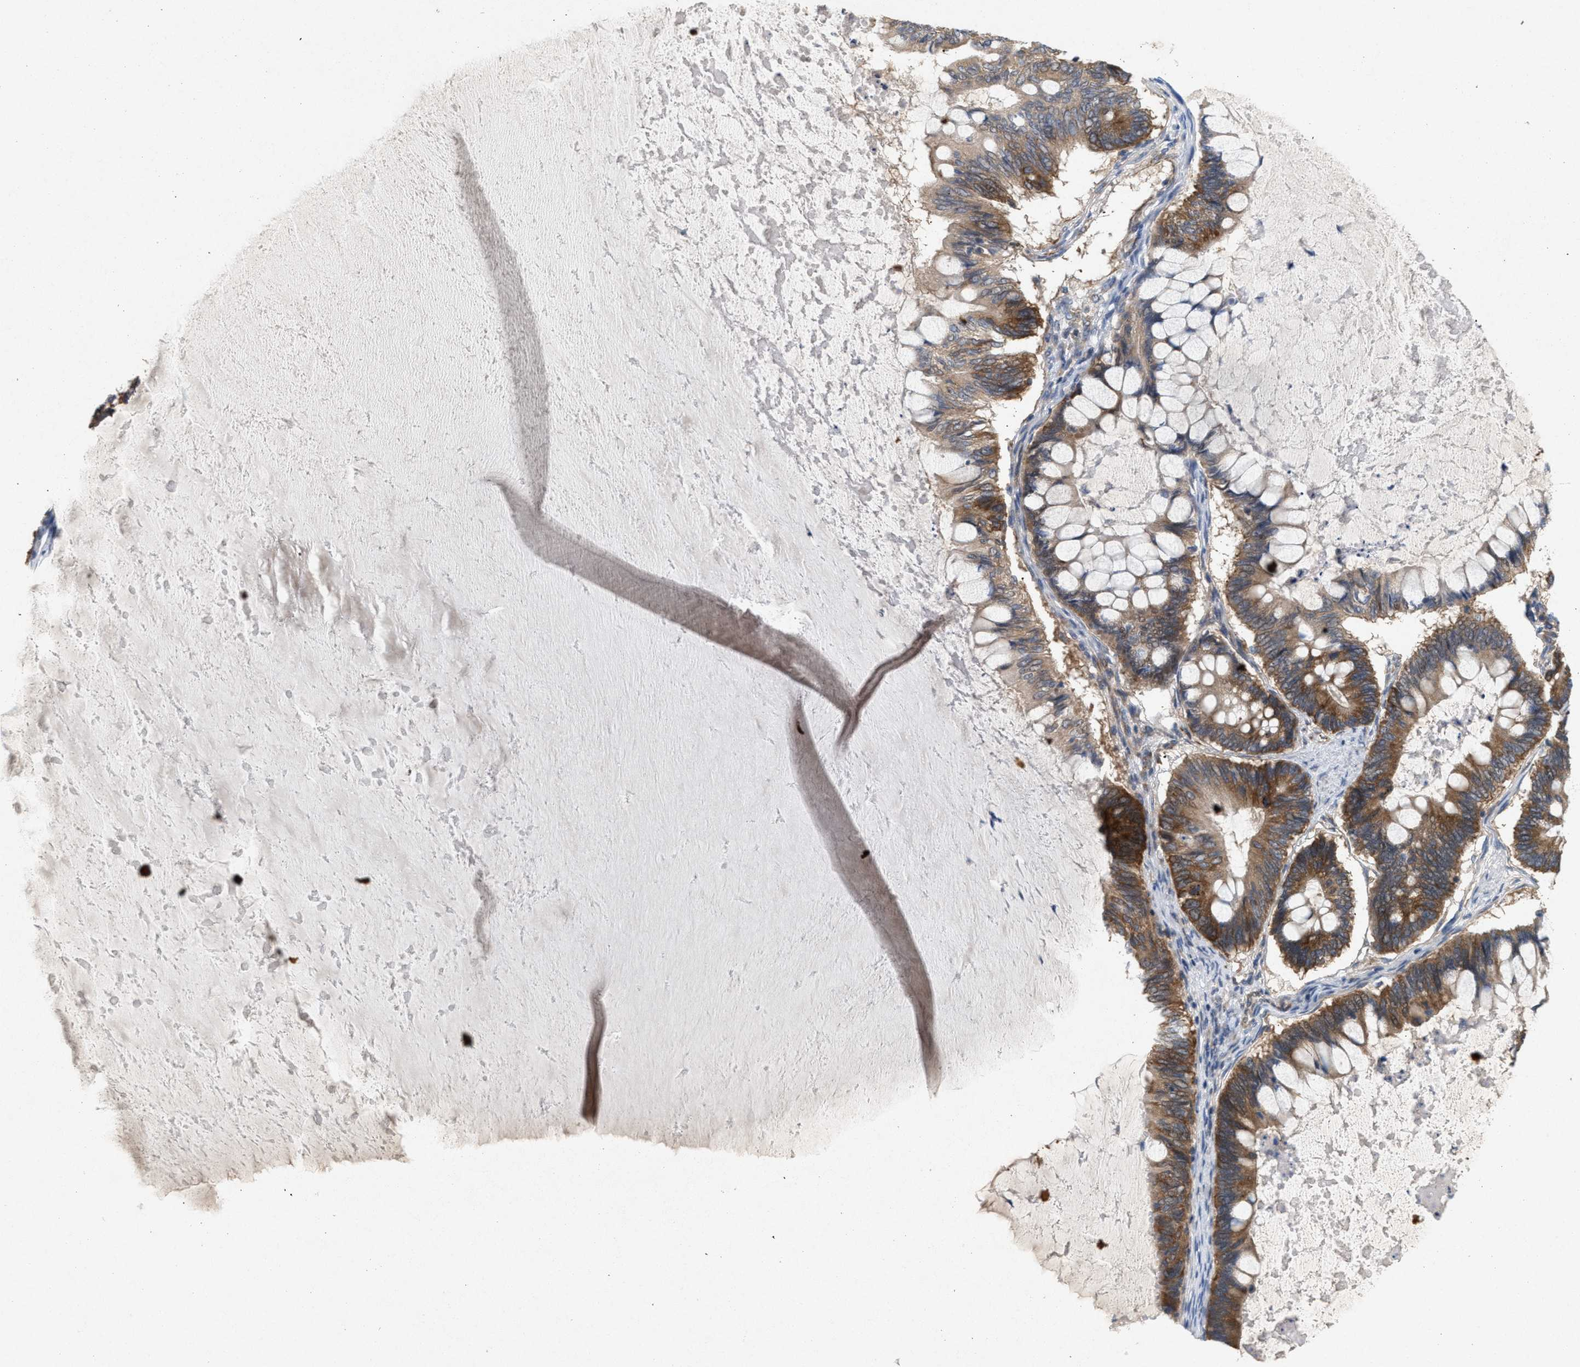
{"staining": {"intensity": "moderate", "quantity": ">75%", "location": "cytoplasmic/membranous"}, "tissue": "ovarian cancer", "cell_type": "Tumor cells", "image_type": "cancer", "snomed": [{"axis": "morphology", "description": "Cystadenocarcinoma, mucinous, NOS"}, {"axis": "topography", "description": "Ovary"}], "caption": "Brown immunohistochemical staining in human ovarian cancer (mucinous cystadenocarcinoma) reveals moderate cytoplasmic/membranous positivity in approximately >75% of tumor cells.", "gene": "UBAP2", "patient": {"sex": "female", "age": 61}}